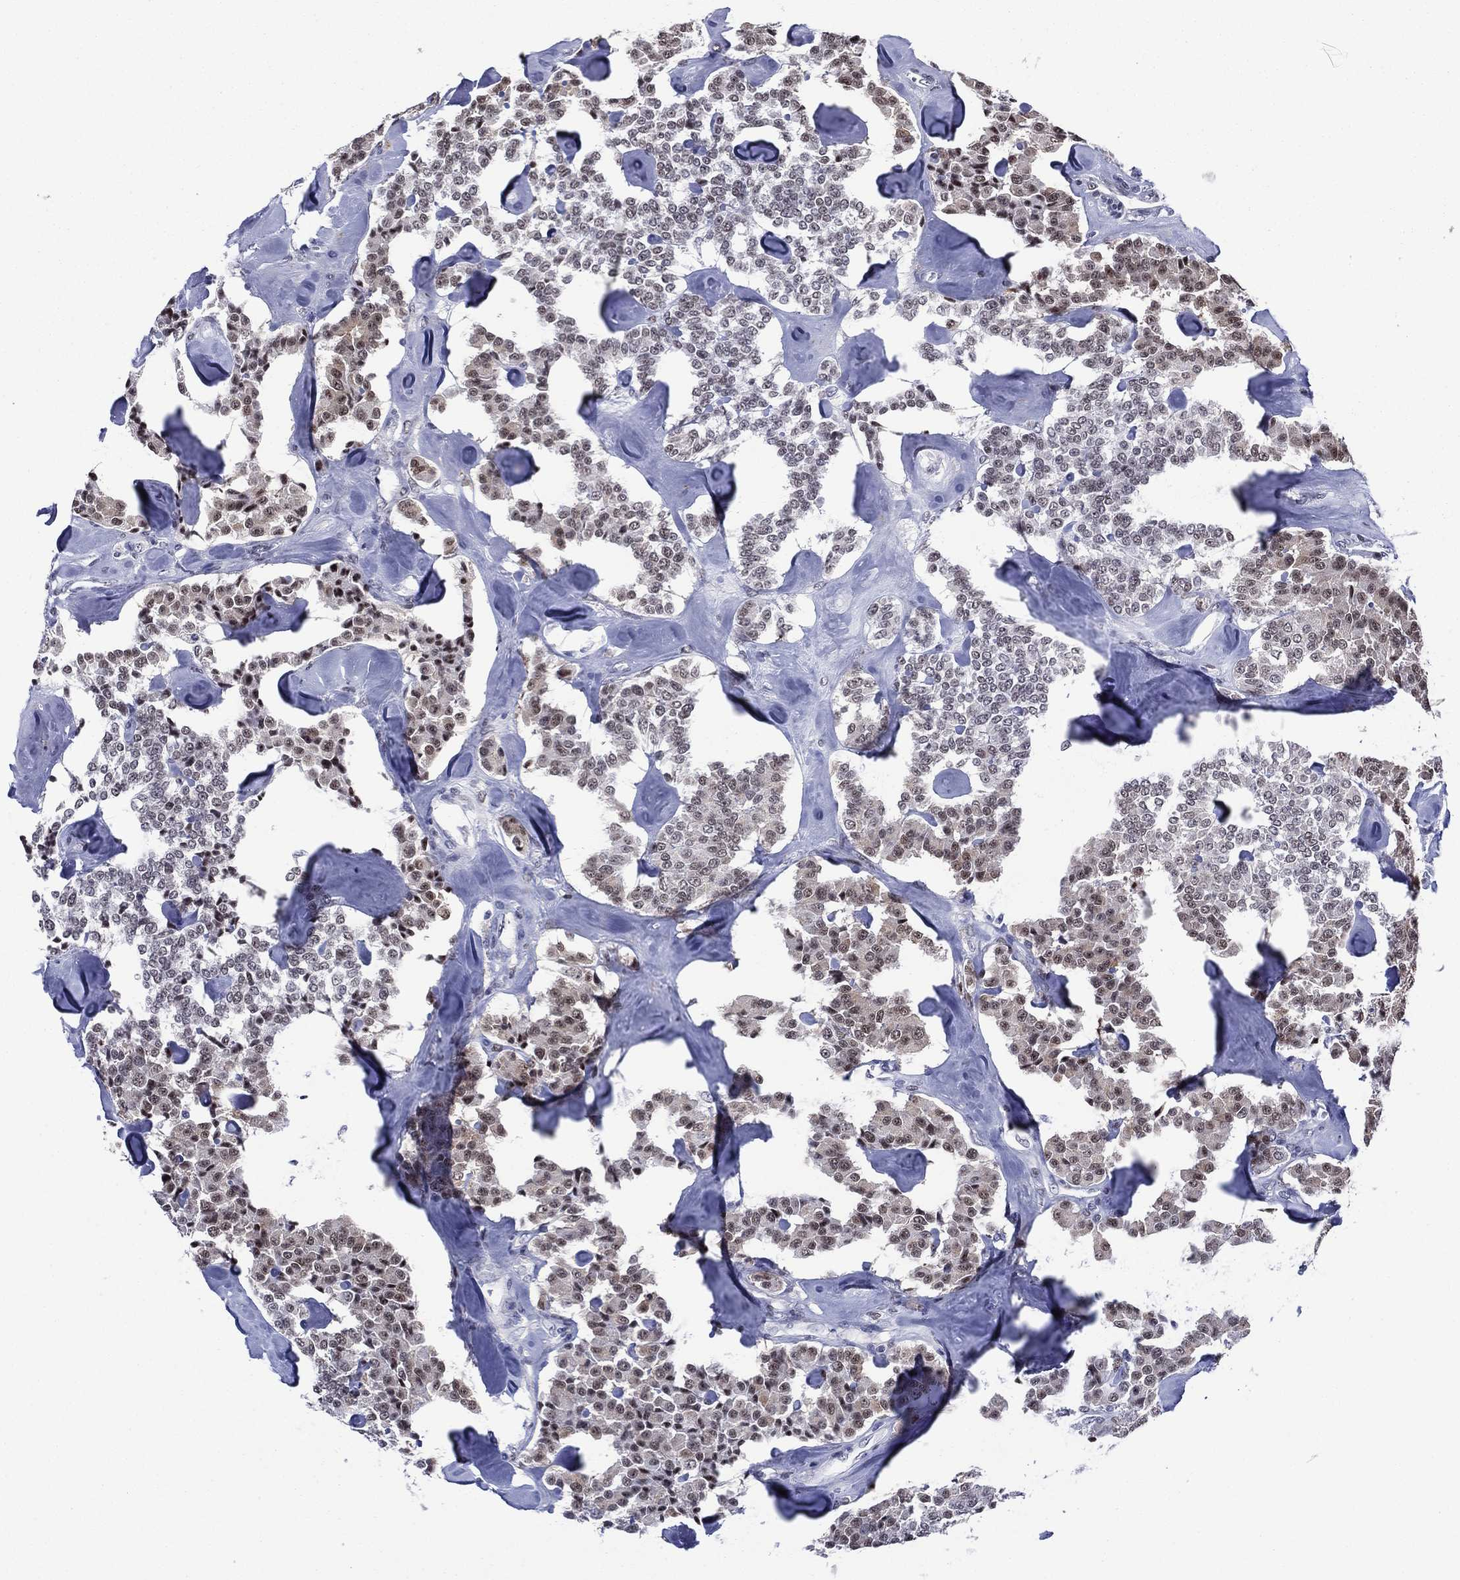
{"staining": {"intensity": "moderate", "quantity": "<25%", "location": "nuclear"}, "tissue": "carcinoid", "cell_type": "Tumor cells", "image_type": "cancer", "snomed": [{"axis": "morphology", "description": "Carcinoid, malignant, NOS"}, {"axis": "topography", "description": "Pancreas"}], "caption": "Protein staining of carcinoid tissue shows moderate nuclear positivity in approximately <25% of tumor cells.", "gene": "GATA6", "patient": {"sex": "male", "age": 41}}